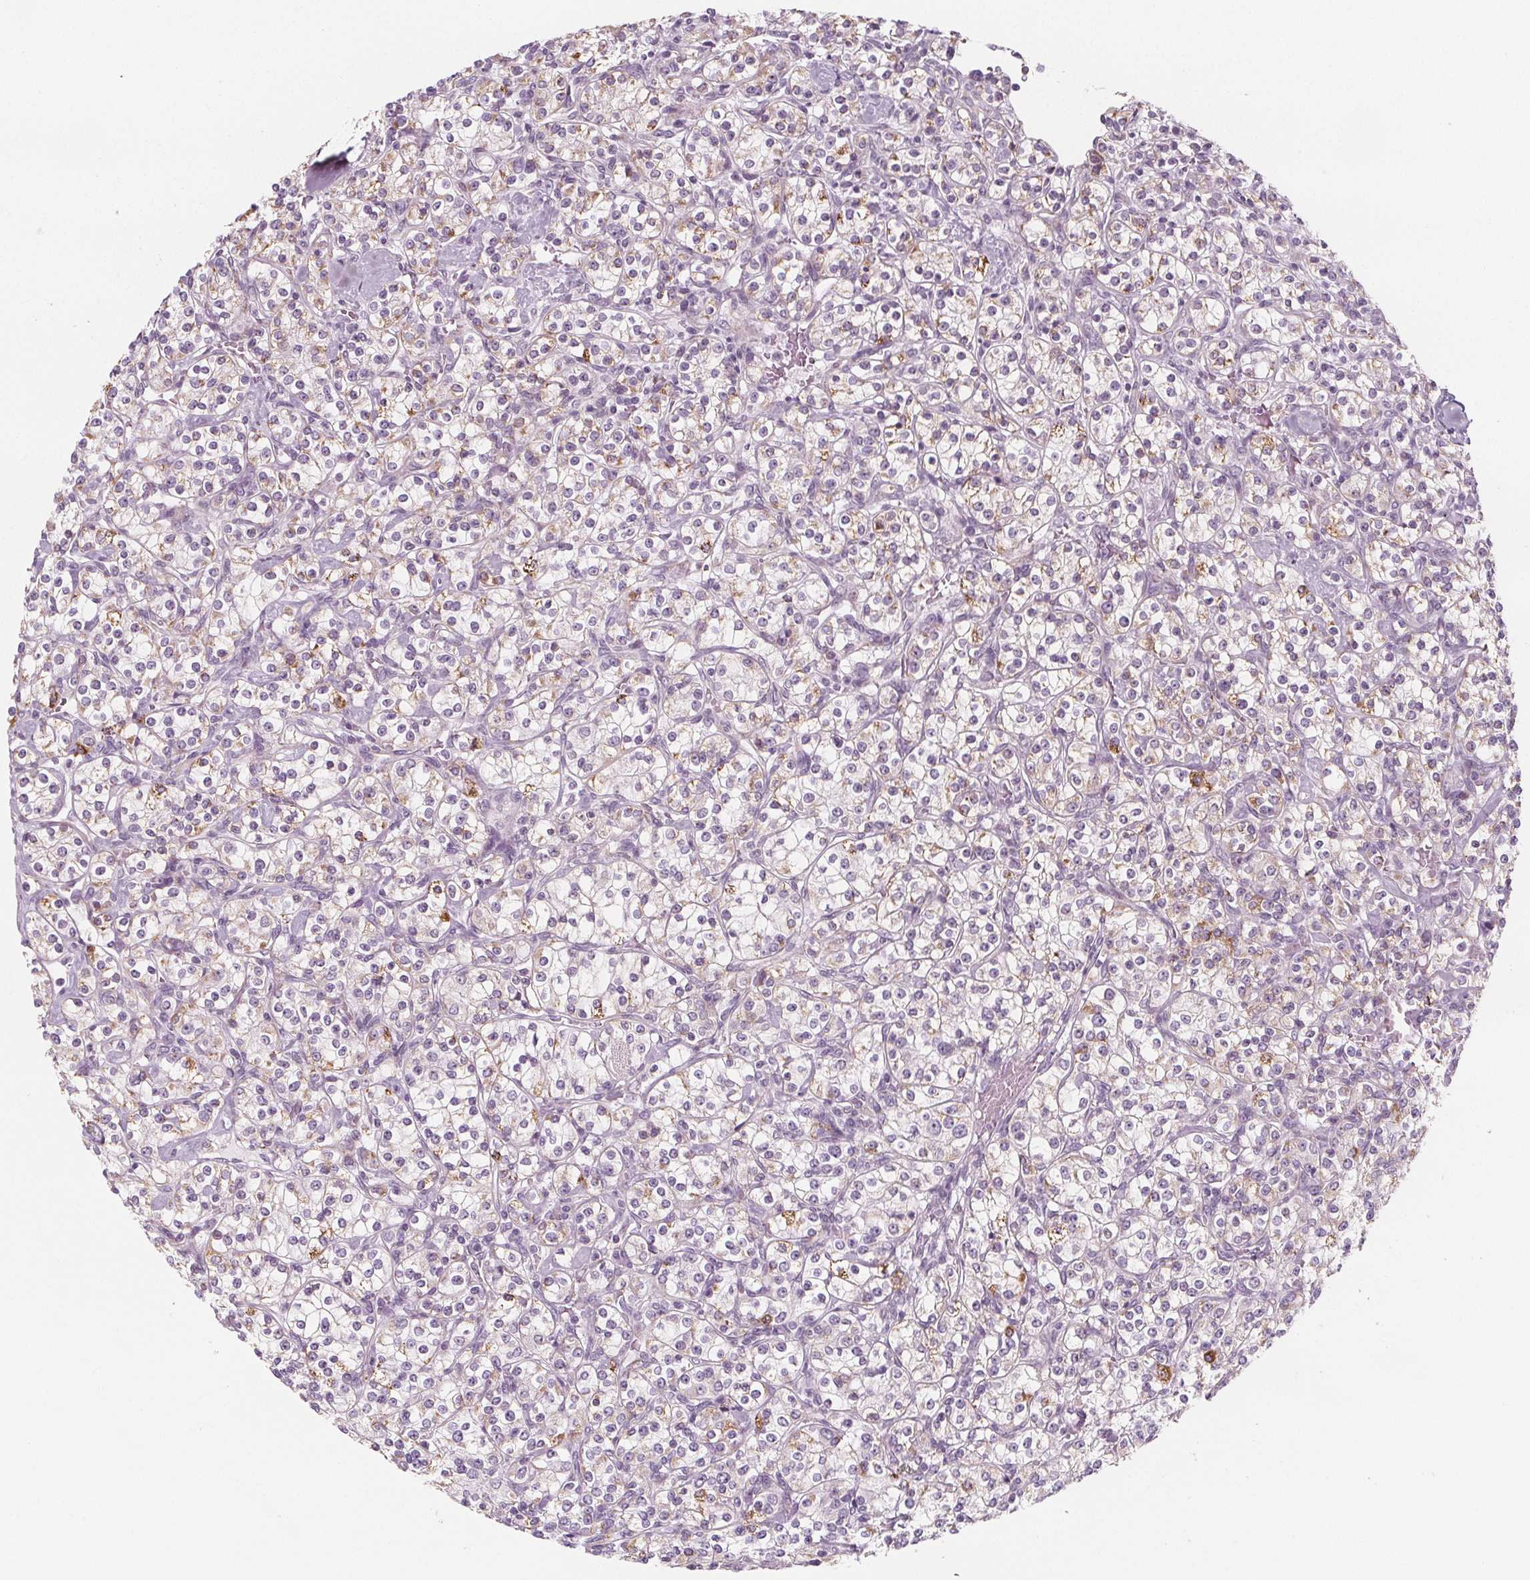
{"staining": {"intensity": "negative", "quantity": "none", "location": "none"}, "tissue": "renal cancer", "cell_type": "Tumor cells", "image_type": "cancer", "snomed": [{"axis": "morphology", "description": "Adenocarcinoma, NOS"}, {"axis": "topography", "description": "Kidney"}], "caption": "IHC photomicrograph of adenocarcinoma (renal) stained for a protein (brown), which reveals no staining in tumor cells.", "gene": "IL17C", "patient": {"sex": "male", "age": 77}}